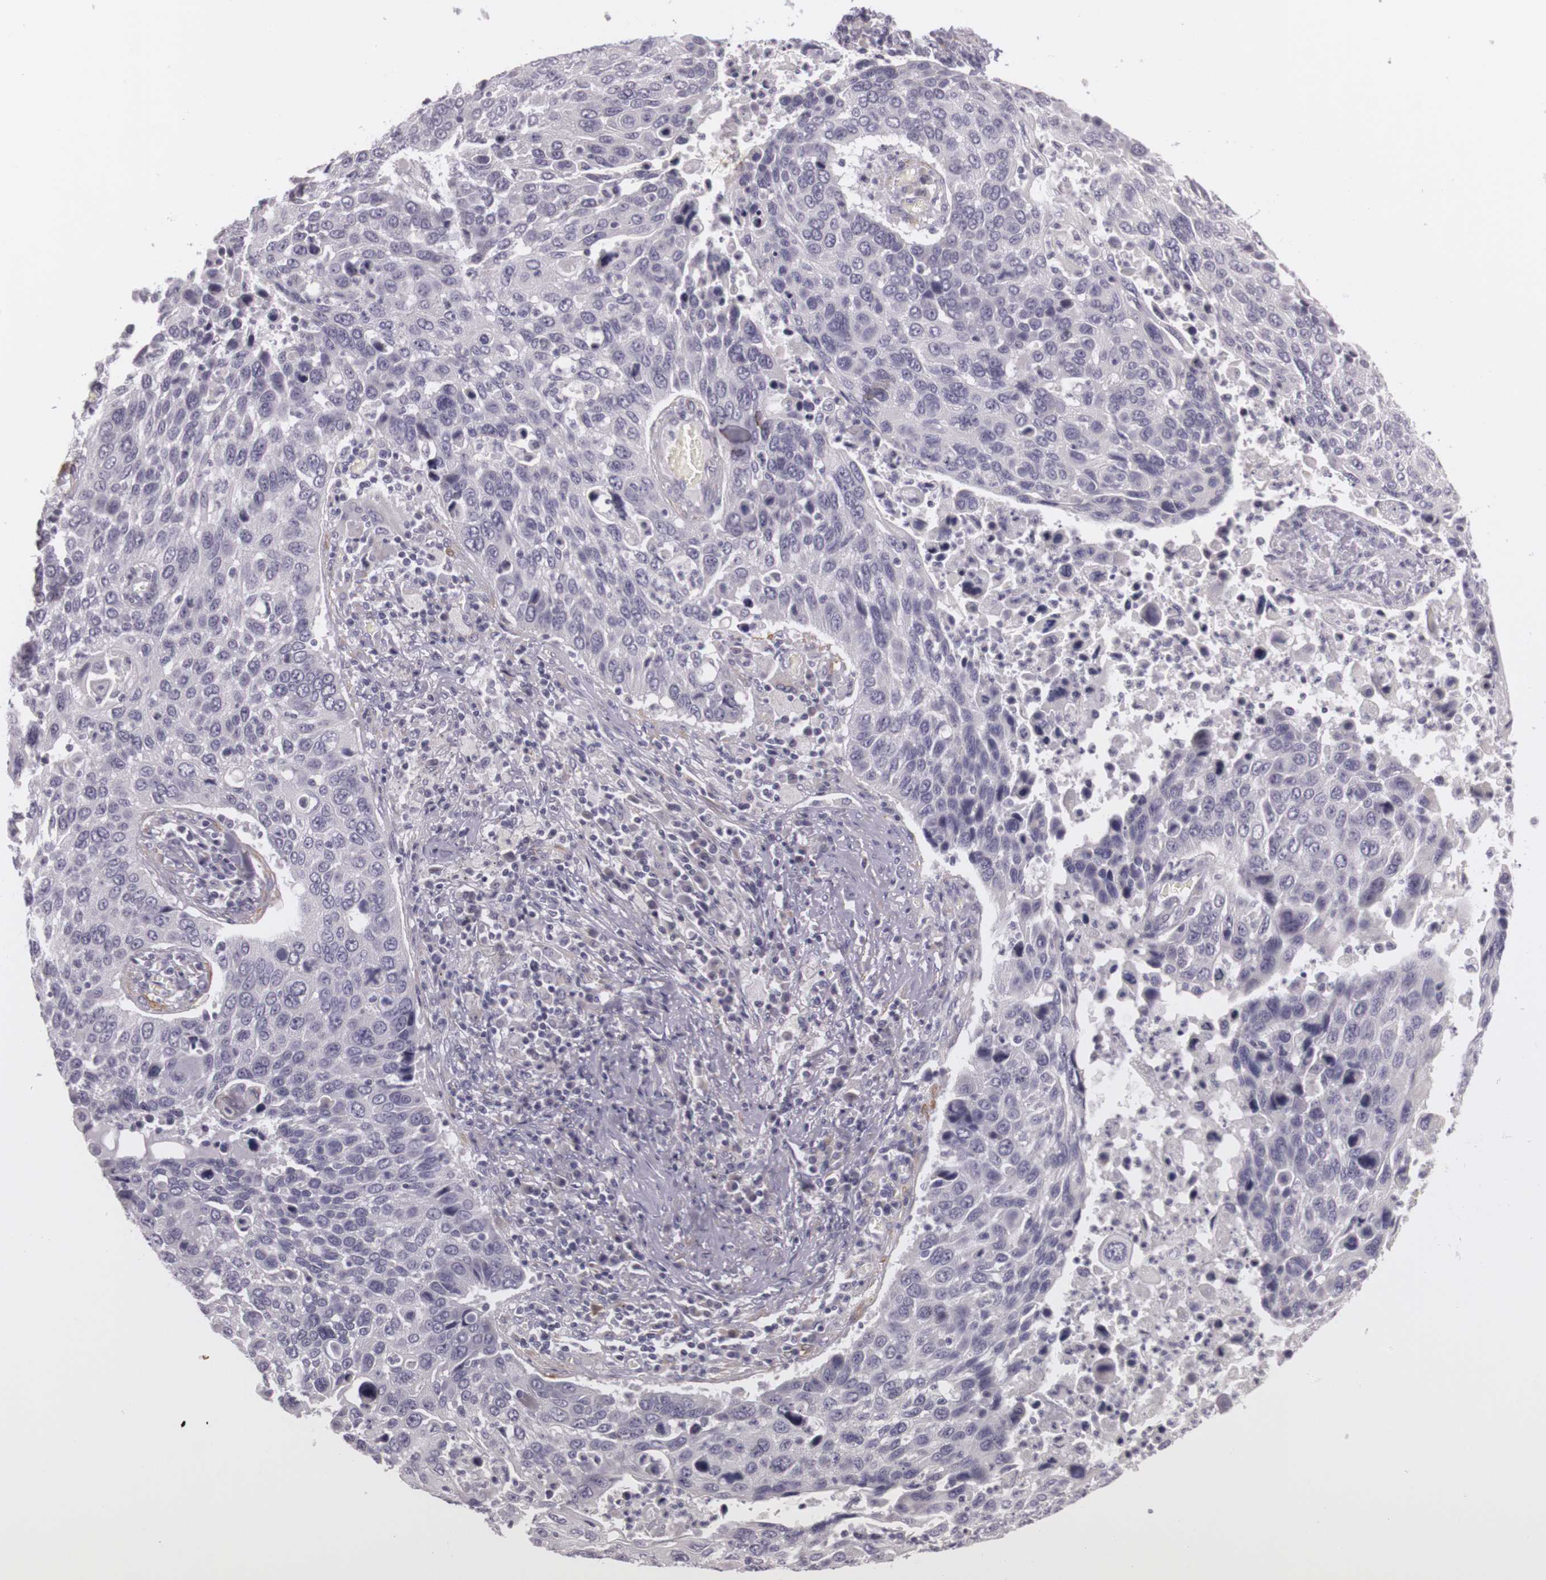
{"staining": {"intensity": "negative", "quantity": "none", "location": "none"}, "tissue": "lung cancer", "cell_type": "Tumor cells", "image_type": "cancer", "snomed": [{"axis": "morphology", "description": "Squamous cell carcinoma, NOS"}, {"axis": "topography", "description": "Lung"}], "caption": "Lung cancer (squamous cell carcinoma) stained for a protein using immunohistochemistry reveals no expression tumor cells.", "gene": "CNTN2", "patient": {"sex": "male", "age": 68}}